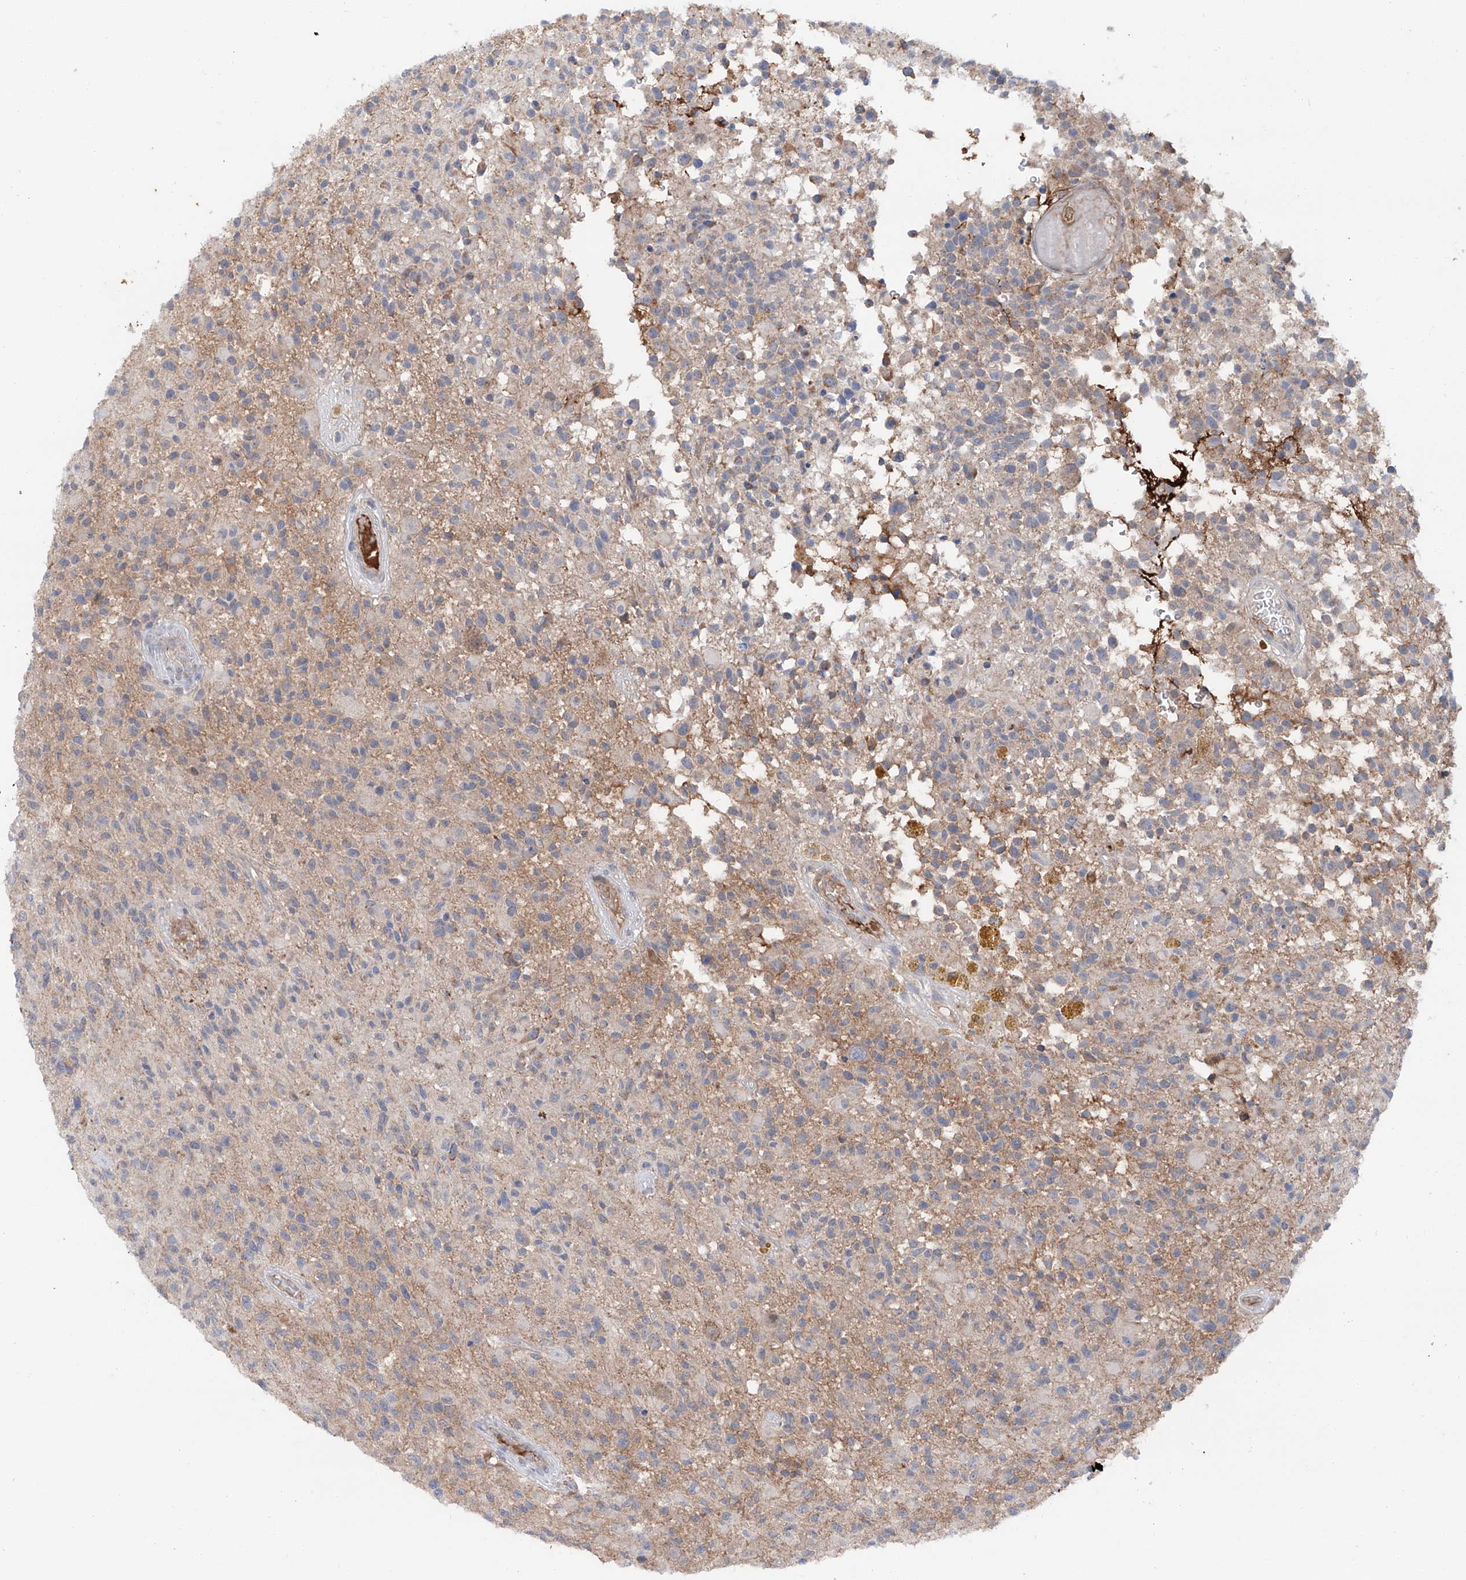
{"staining": {"intensity": "weak", "quantity": "<25%", "location": "cytoplasmic/membranous"}, "tissue": "glioma", "cell_type": "Tumor cells", "image_type": "cancer", "snomed": [{"axis": "morphology", "description": "Glioma, malignant, High grade"}, {"axis": "morphology", "description": "Glioblastoma, NOS"}, {"axis": "topography", "description": "Brain"}], "caption": "The IHC histopathology image has no significant staining in tumor cells of glioblastoma tissue.", "gene": "SIX4", "patient": {"sex": "male", "age": 60}}